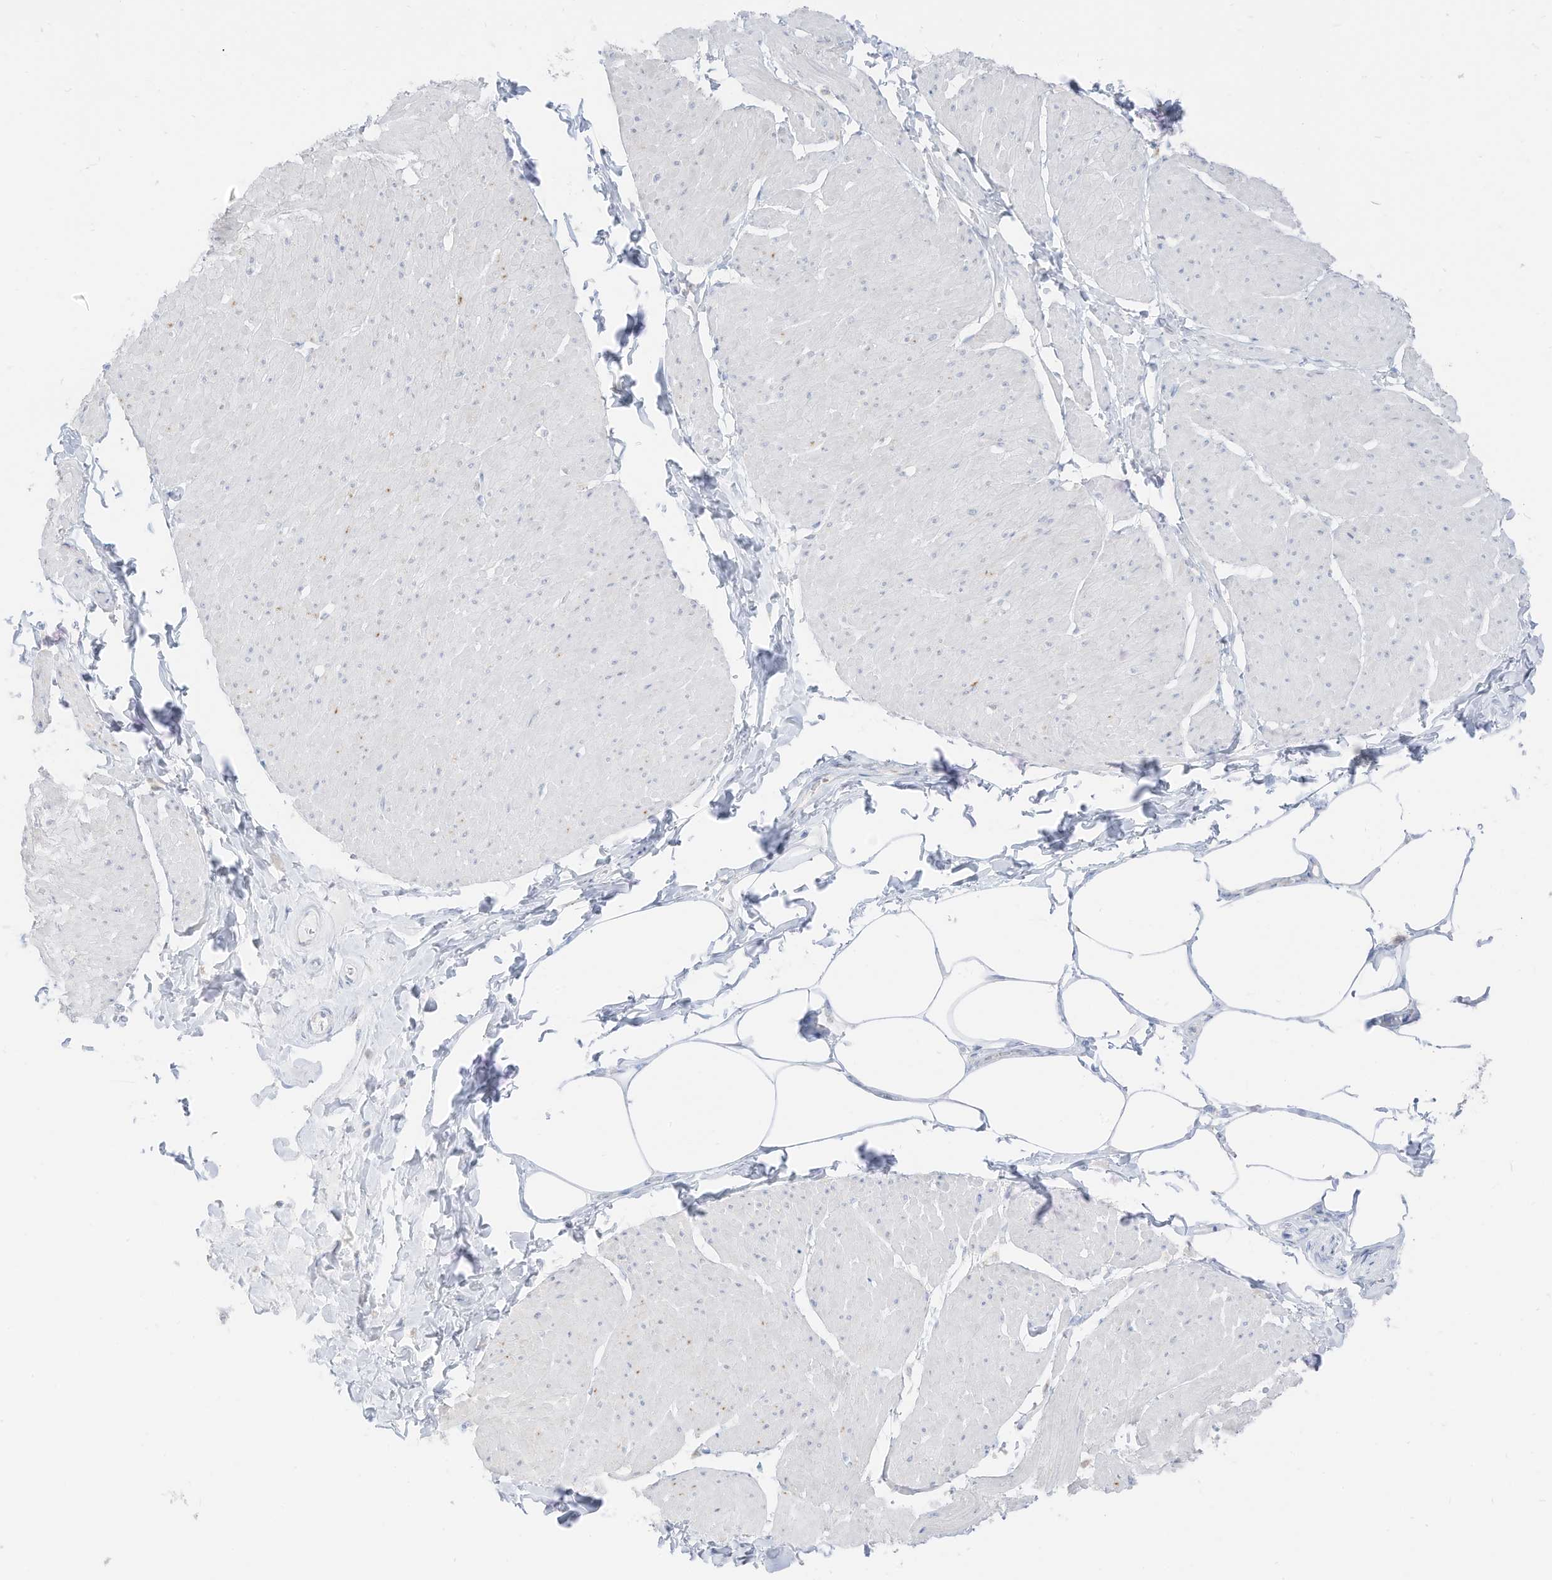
{"staining": {"intensity": "negative", "quantity": "none", "location": "none"}, "tissue": "smooth muscle", "cell_type": "Smooth muscle cells", "image_type": "normal", "snomed": [{"axis": "morphology", "description": "Urothelial carcinoma, High grade"}, {"axis": "topography", "description": "Urinary bladder"}], "caption": "Immunohistochemistry (IHC) of unremarkable human smooth muscle shows no staining in smooth muscle cells.", "gene": "ETHE1", "patient": {"sex": "male", "age": 46}}